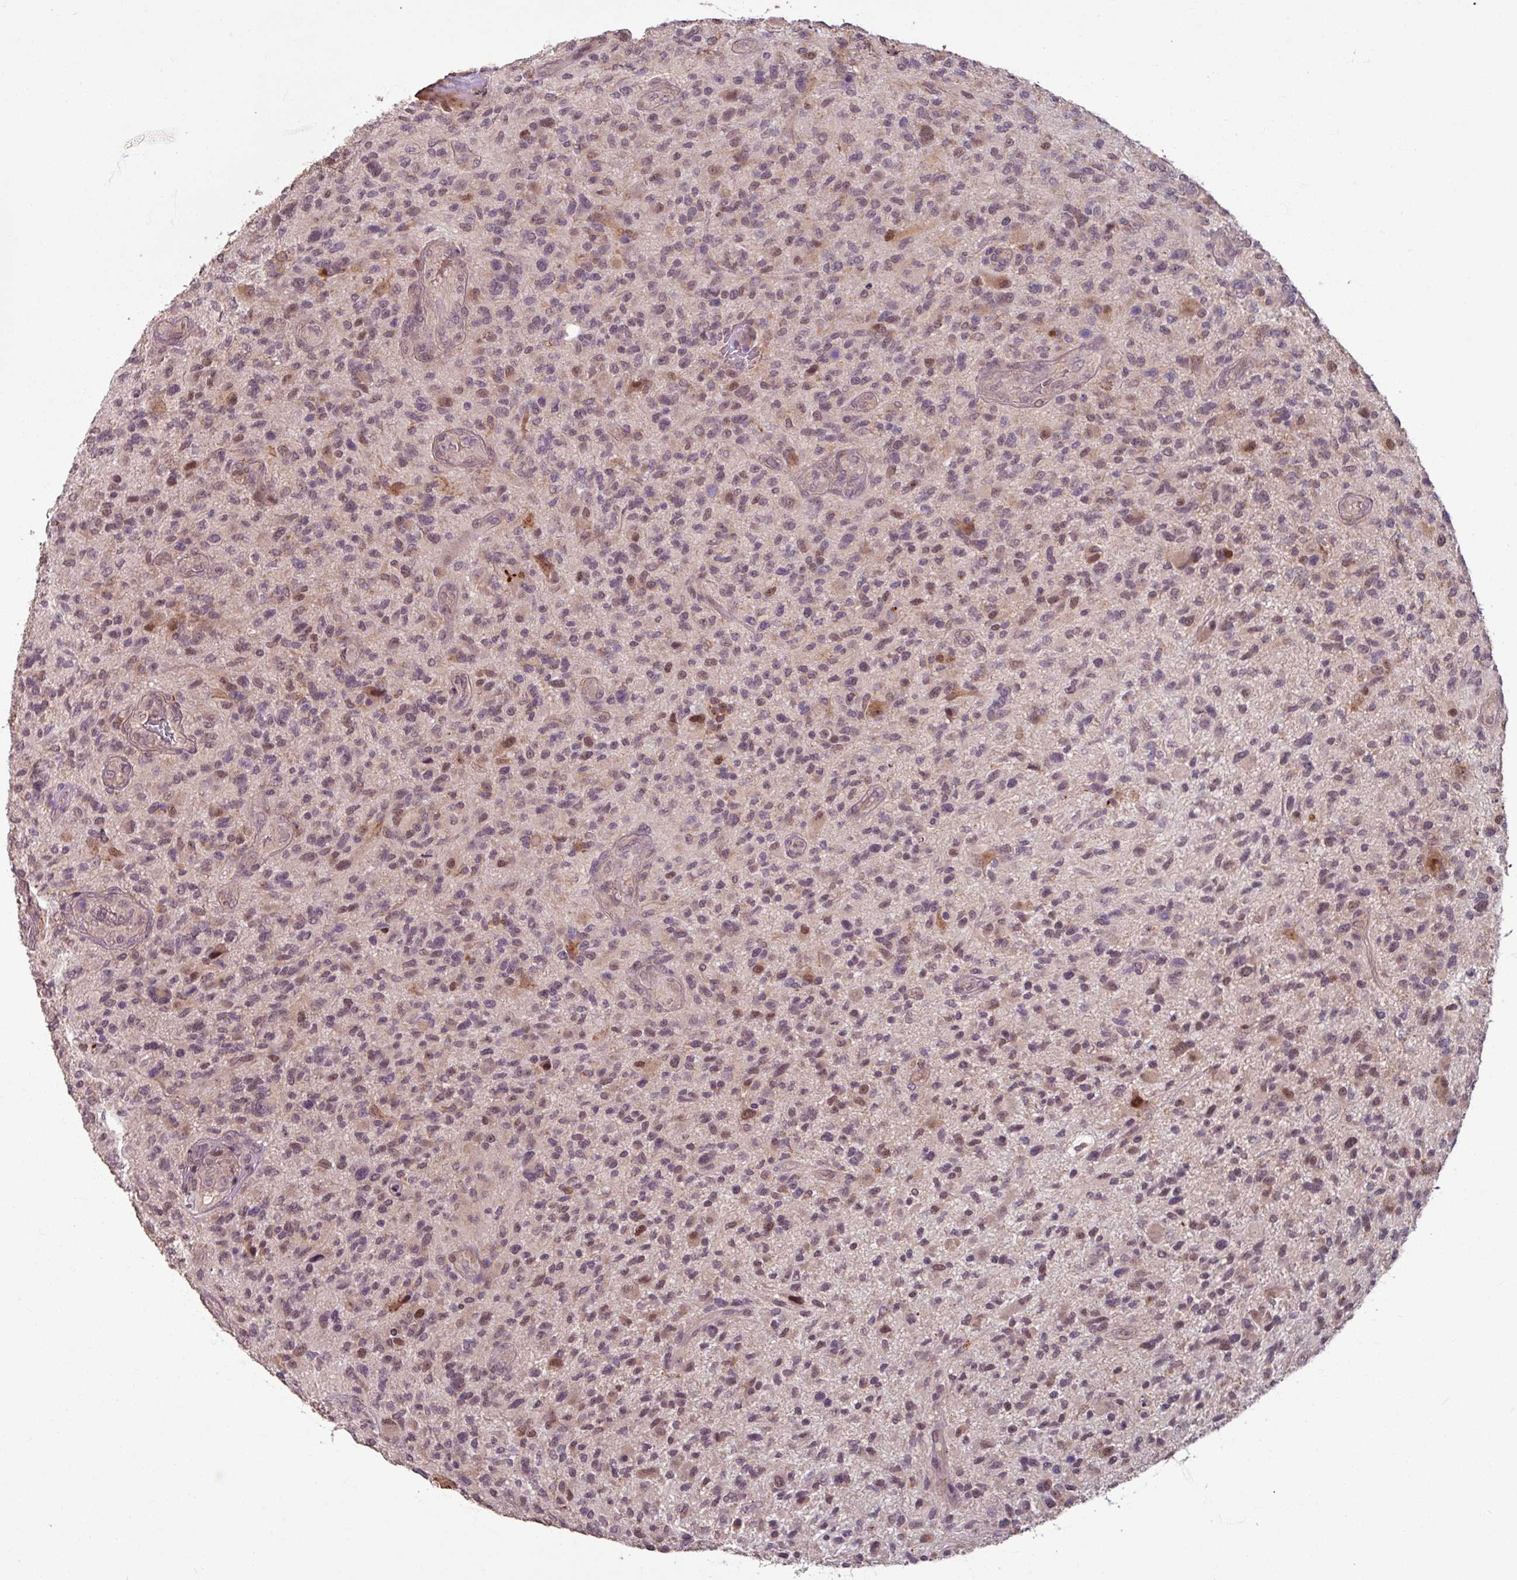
{"staining": {"intensity": "weak", "quantity": "25%-75%", "location": "nuclear"}, "tissue": "glioma", "cell_type": "Tumor cells", "image_type": "cancer", "snomed": [{"axis": "morphology", "description": "Glioma, malignant, High grade"}, {"axis": "topography", "description": "Brain"}], "caption": "Malignant glioma (high-grade) stained for a protein (brown) reveals weak nuclear positive expression in approximately 25%-75% of tumor cells.", "gene": "OR6B1", "patient": {"sex": "male", "age": 47}}